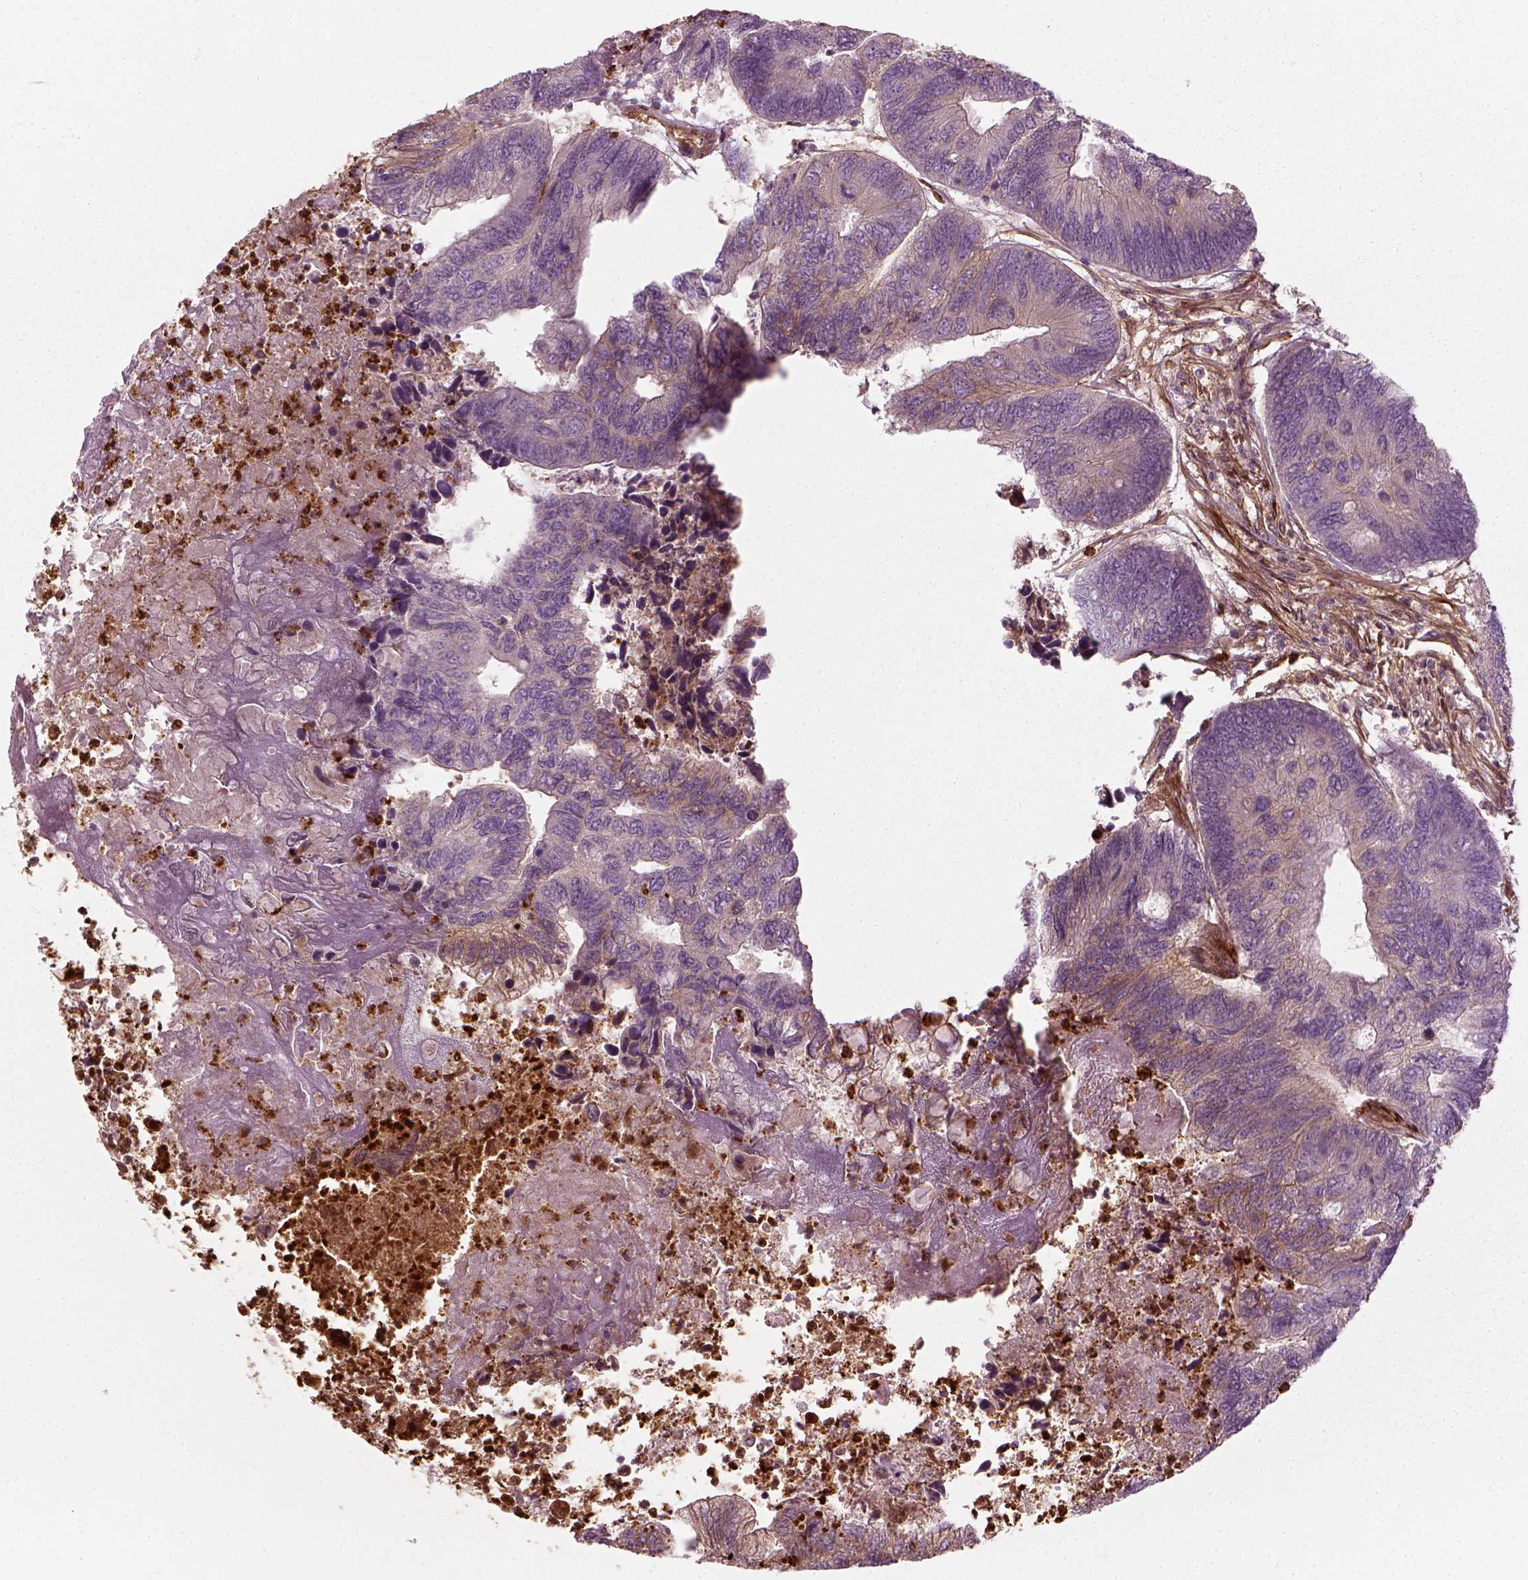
{"staining": {"intensity": "negative", "quantity": "none", "location": "none"}, "tissue": "colorectal cancer", "cell_type": "Tumor cells", "image_type": "cancer", "snomed": [{"axis": "morphology", "description": "Adenocarcinoma, NOS"}, {"axis": "topography", "description": "Colon"}], "caption": "This is an immunohistochemistry (IHC) image of colorectal cancer (adenocarcinoma). There is no positivity in tumor cells.", "gene": "NPTN", "patient": {"sex": "female", "age": 67}}